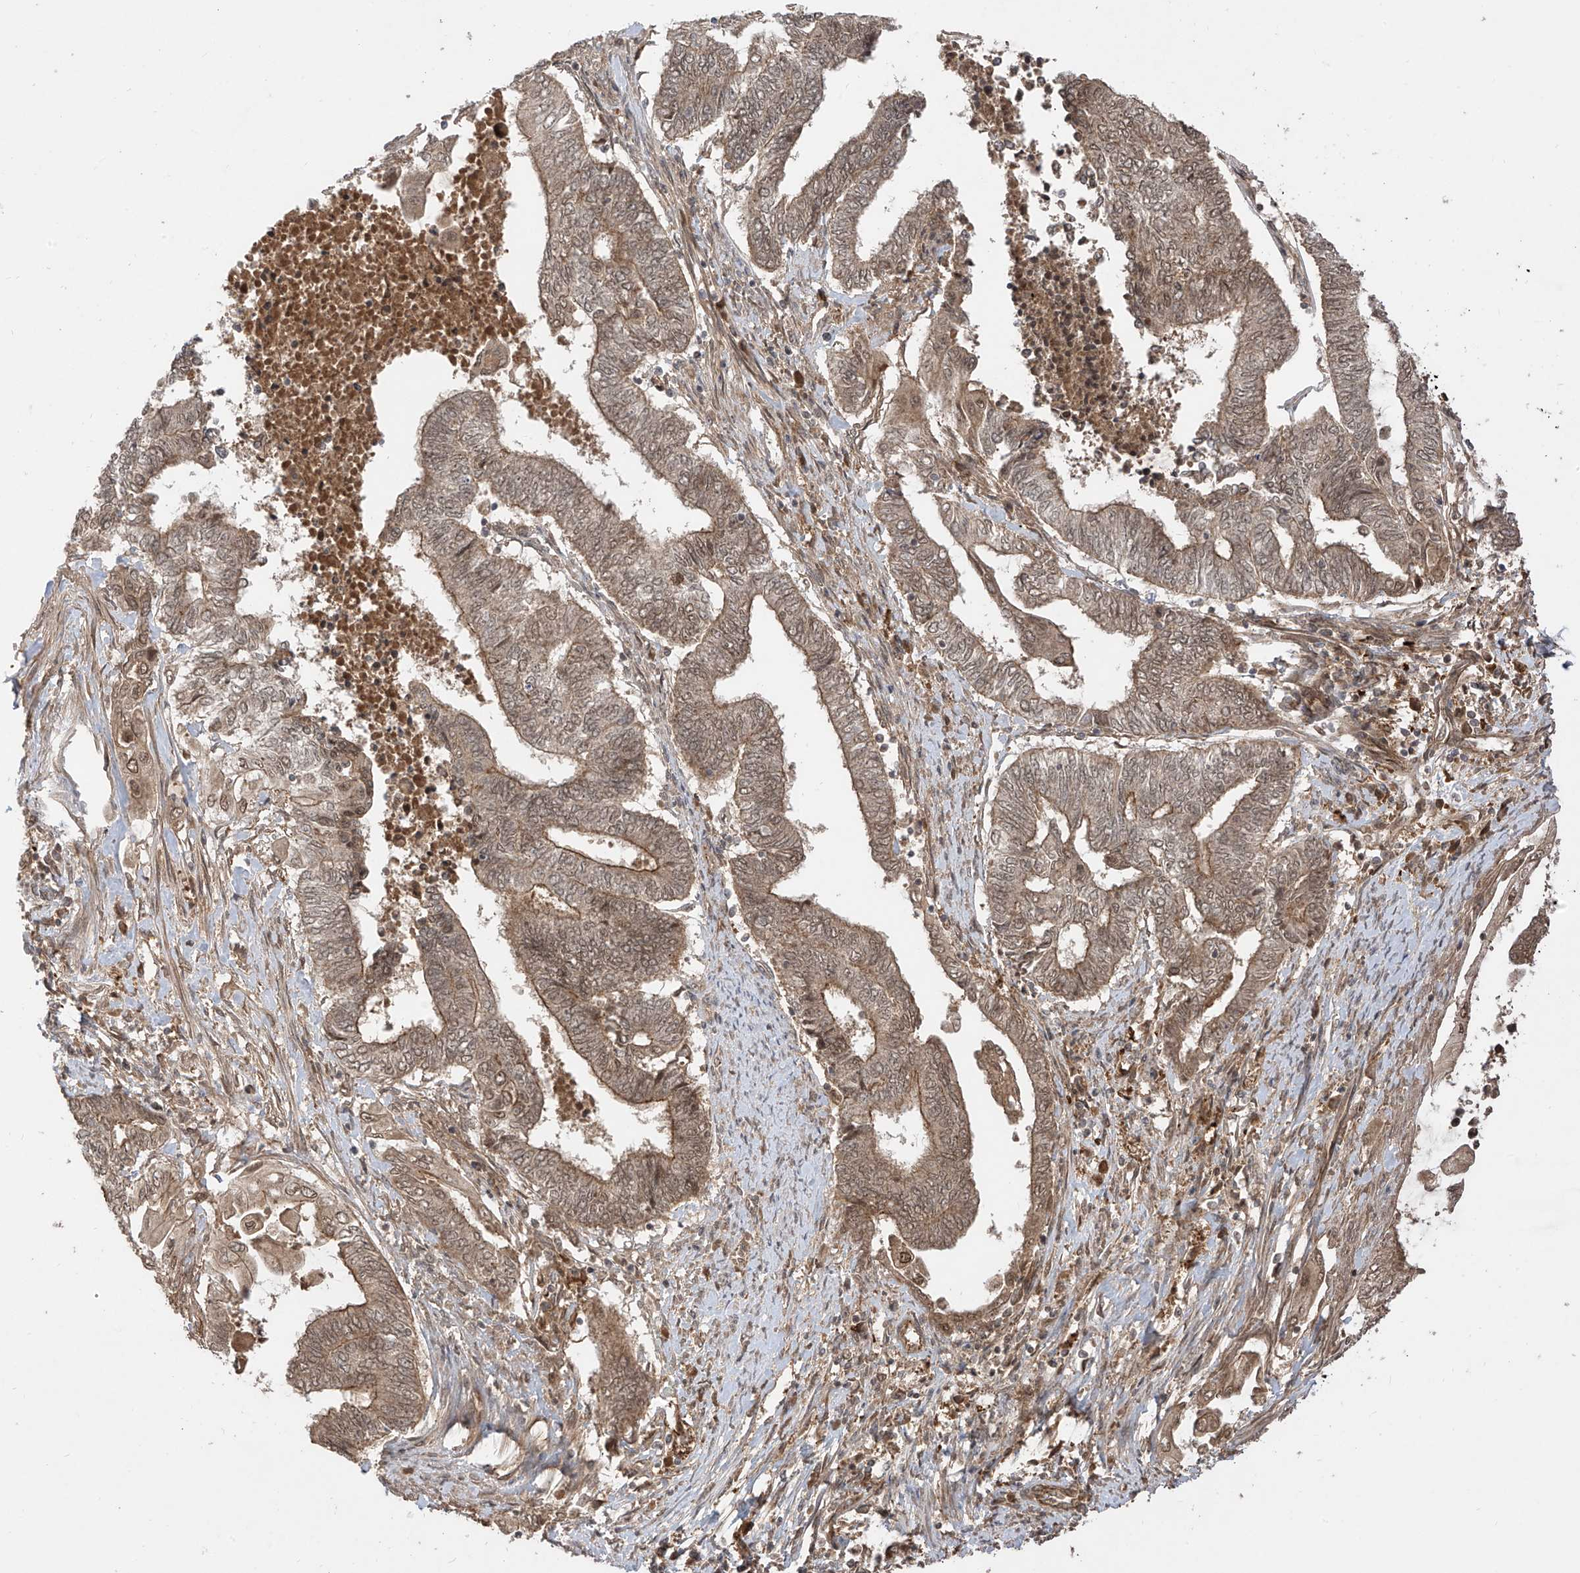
{"staining": {"intensity": "moderate", "quantity": ">75%", "location": "cytoplasmic/membranous,nuclear"}, "tissue": "endometrial cancer", "cell_type": "Tumor cells", "image_type": "cancer", "snomed": [{"axis": "morphology", "description": "Adenocarcinoma, NOS"}, {"axis": "topography", "description": "Uterus"}, {"axis": "topography", "description": "Endometrium"}], "caption": "Immunohistochemical staining of human endometrial cancer (adenocarcinoma) demonstrates medium levels of moderate cytoplasmic/membranous and nuclear positivity in about >75% of tumor cells. The protein of interest is shown in brown color, while the nuclei are stained blue.", "gene": "LCOR", "patient": {"sex": "female", "age": 70}}